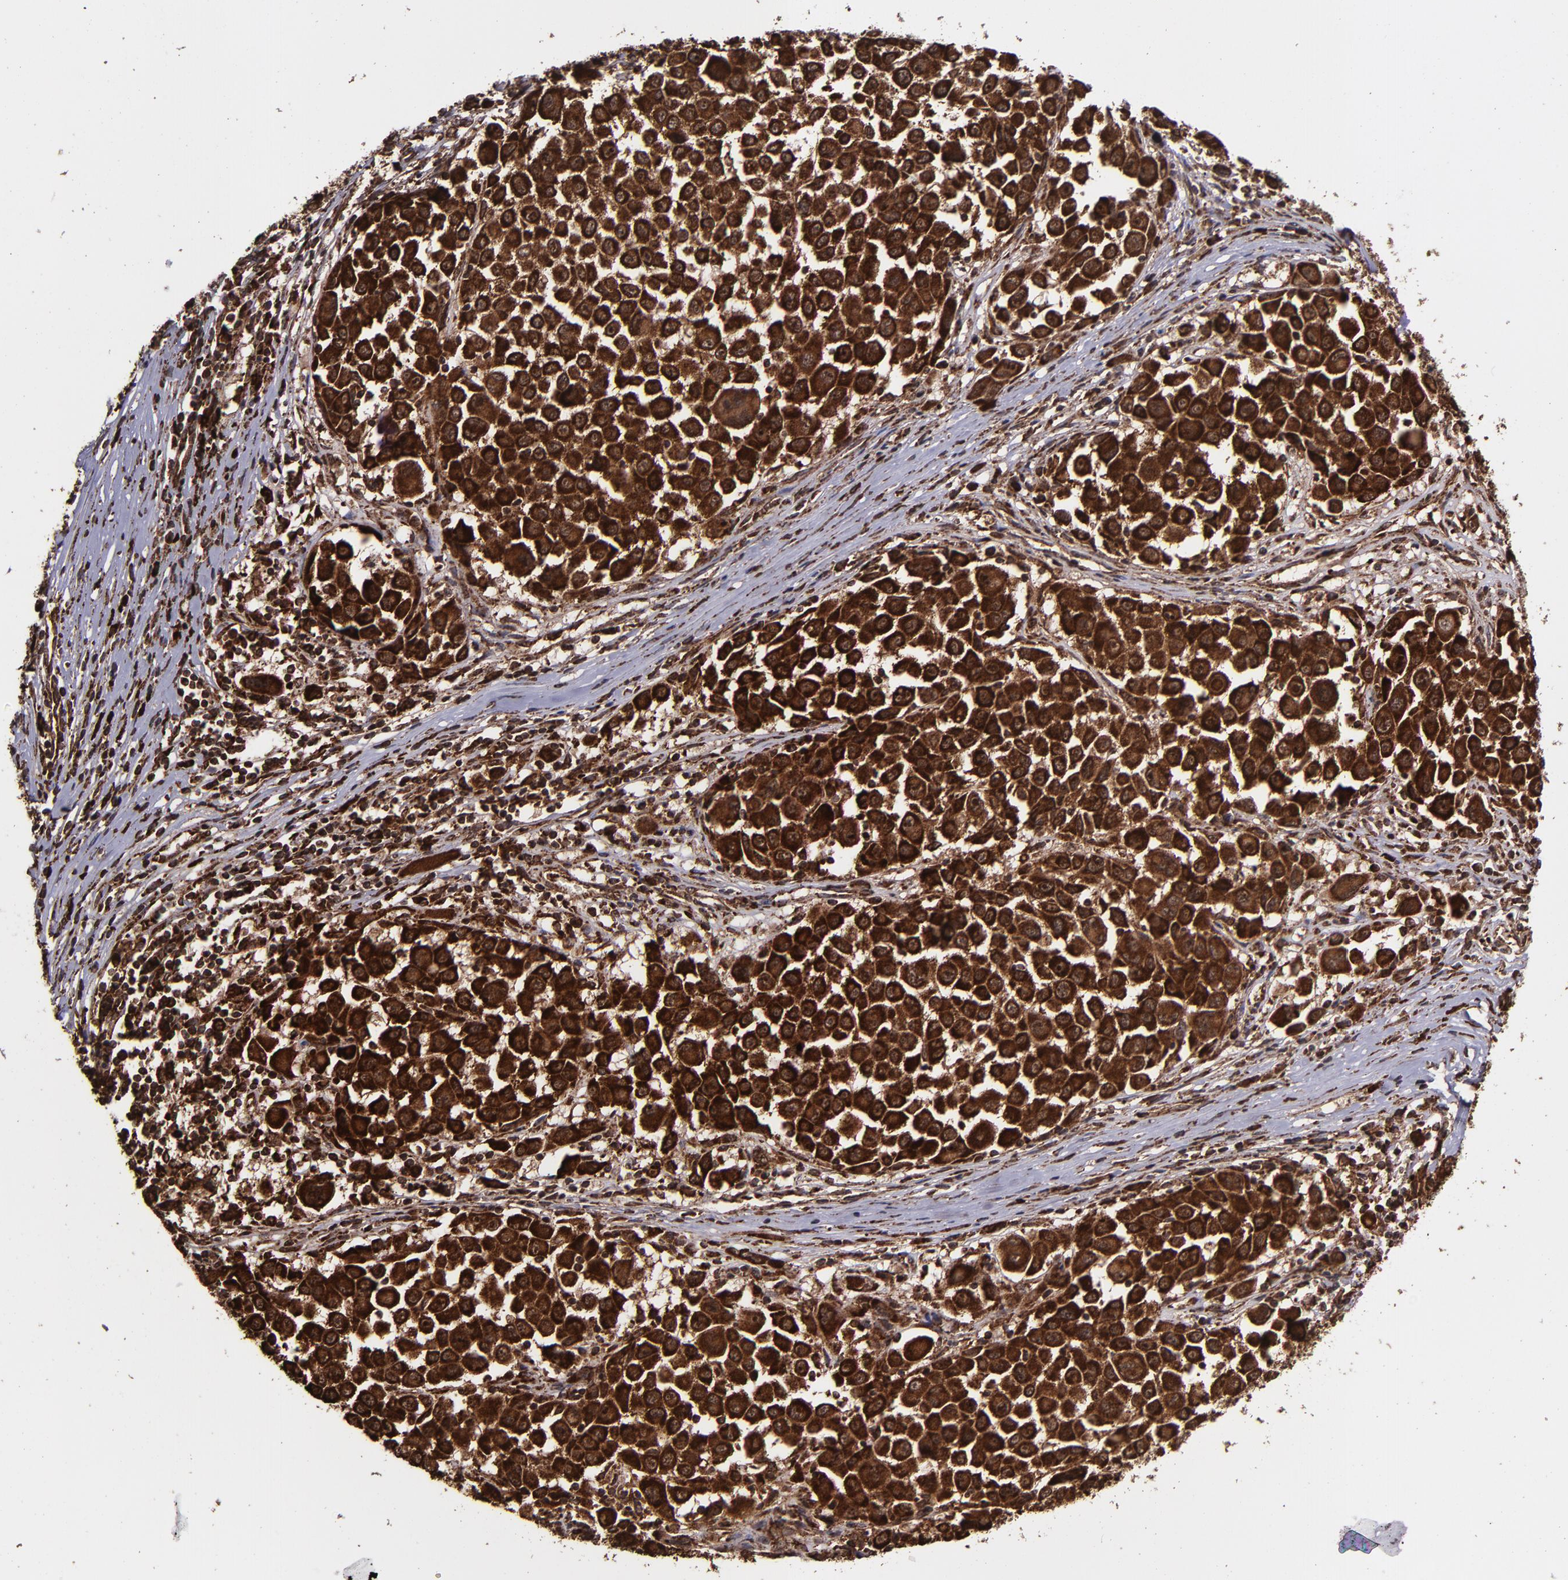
{"staining": {"intensity": "strong", "quantity": ">75%", "location": "cytoplasmic/membranous,nuclear"}, "tissue": "melanoma", "cell_type": "Tumor cells", "image_type": "cancer", "snomed": [{"axis": "morphology", "description": "Malignant melanoma, Metastatic site"}, {"axis": "topography", "description": "Lymph node"}], "caption": "Immunohistochemistry (IHC) photomicrograph of melanoma stained for a protein (brown), which shows high levels of strong cytoplasmic/membranous and nuclear positivity in about >75% of tumor cells.", "gene": "EIF4ENIF1", "patient": {"sex": "male", "age": 61}}